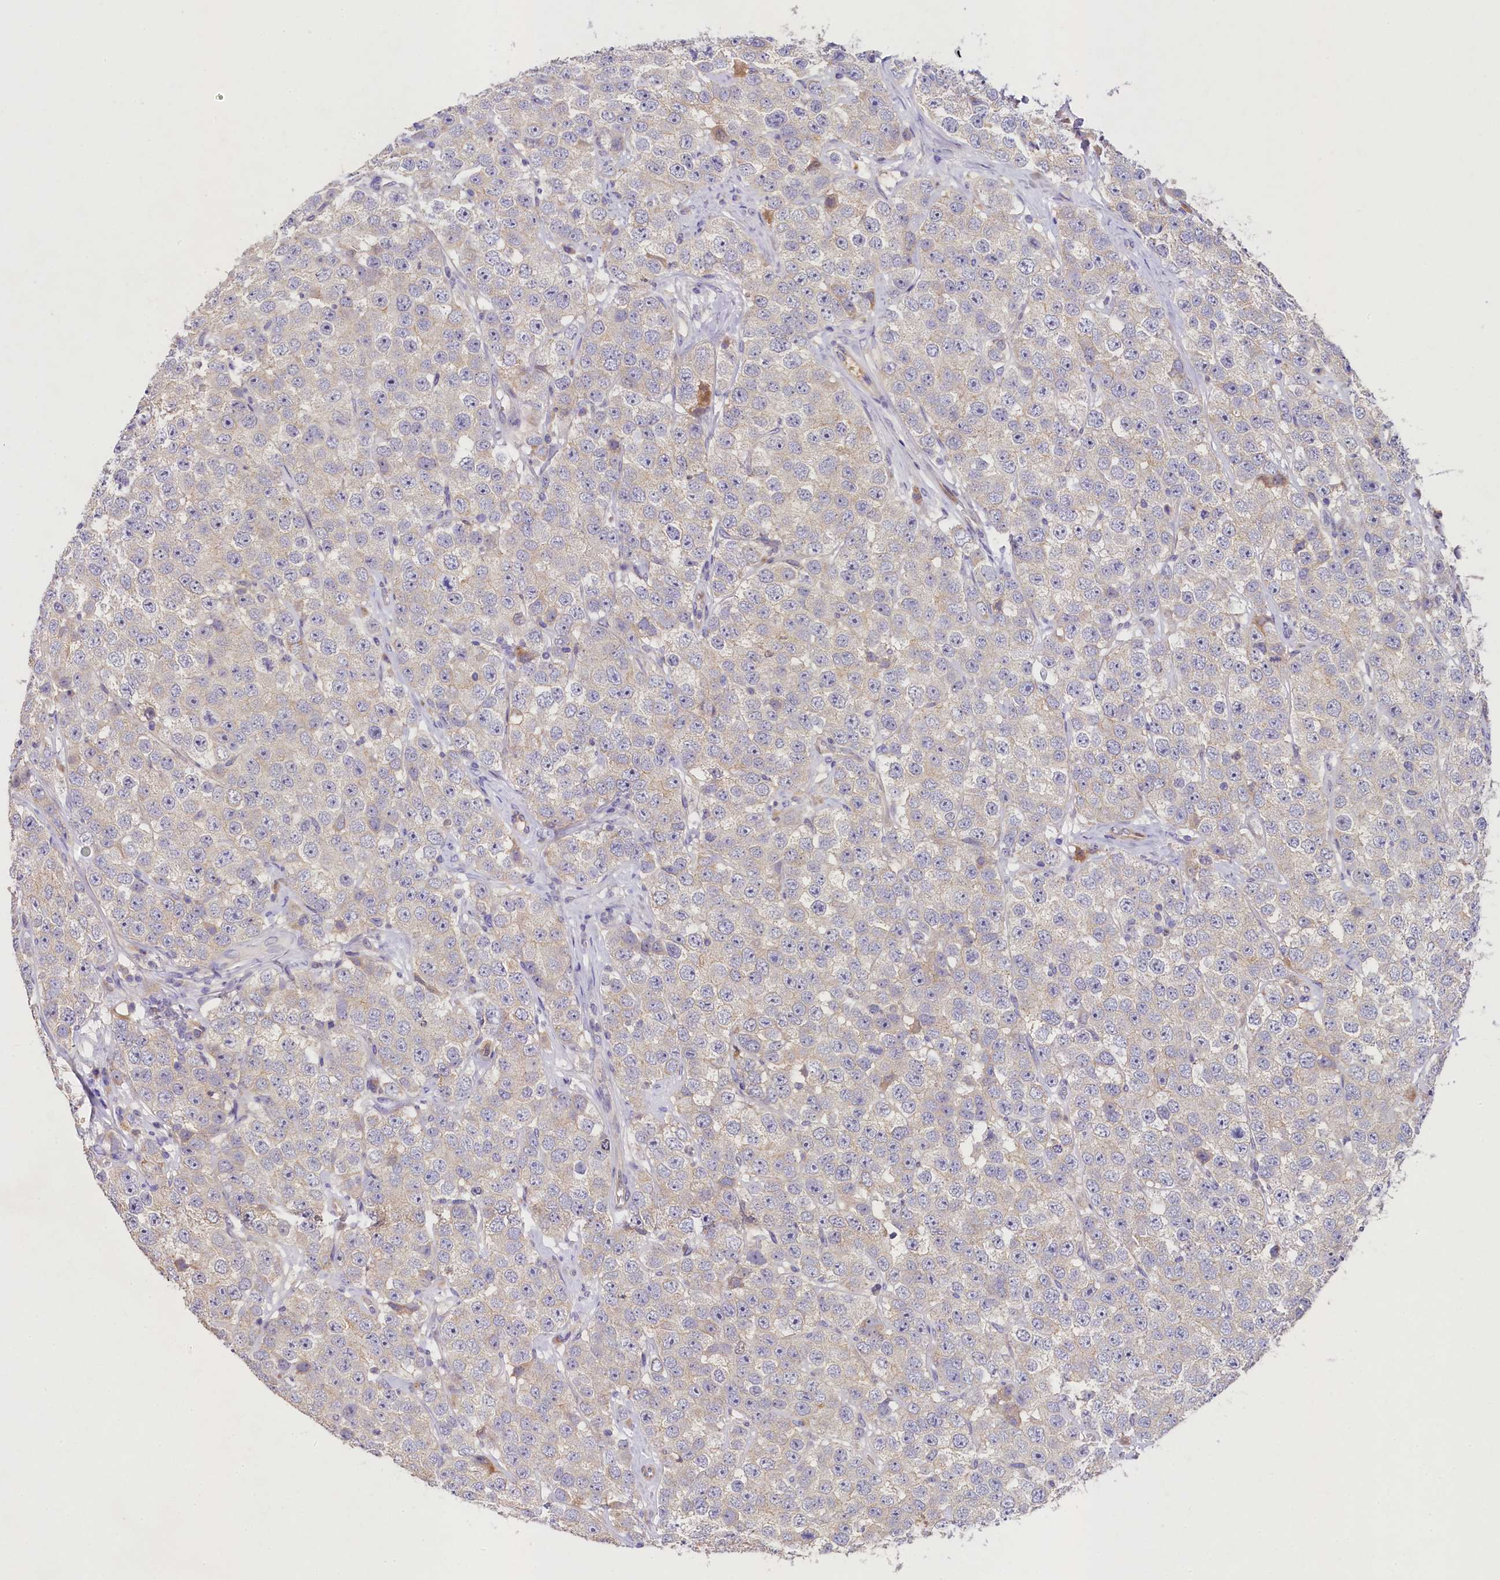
{"staining": {"intensity": "negative", "quantity": "none", "location": "none"}, "tissue": "testis cancer", "cell_type": "Tumor cells", "image_type": "cancer", "snomed": [{"axis": "morphology", "description": "Seminoma, NOS"}, {"axis": "topography", "description": "Testis"}], "caption": "Micrograph shows no significant protein staining in tumor cells of seminoma (testis).", "gene": "FXYD6", "patient": {"sex": "male", "age": 28}}